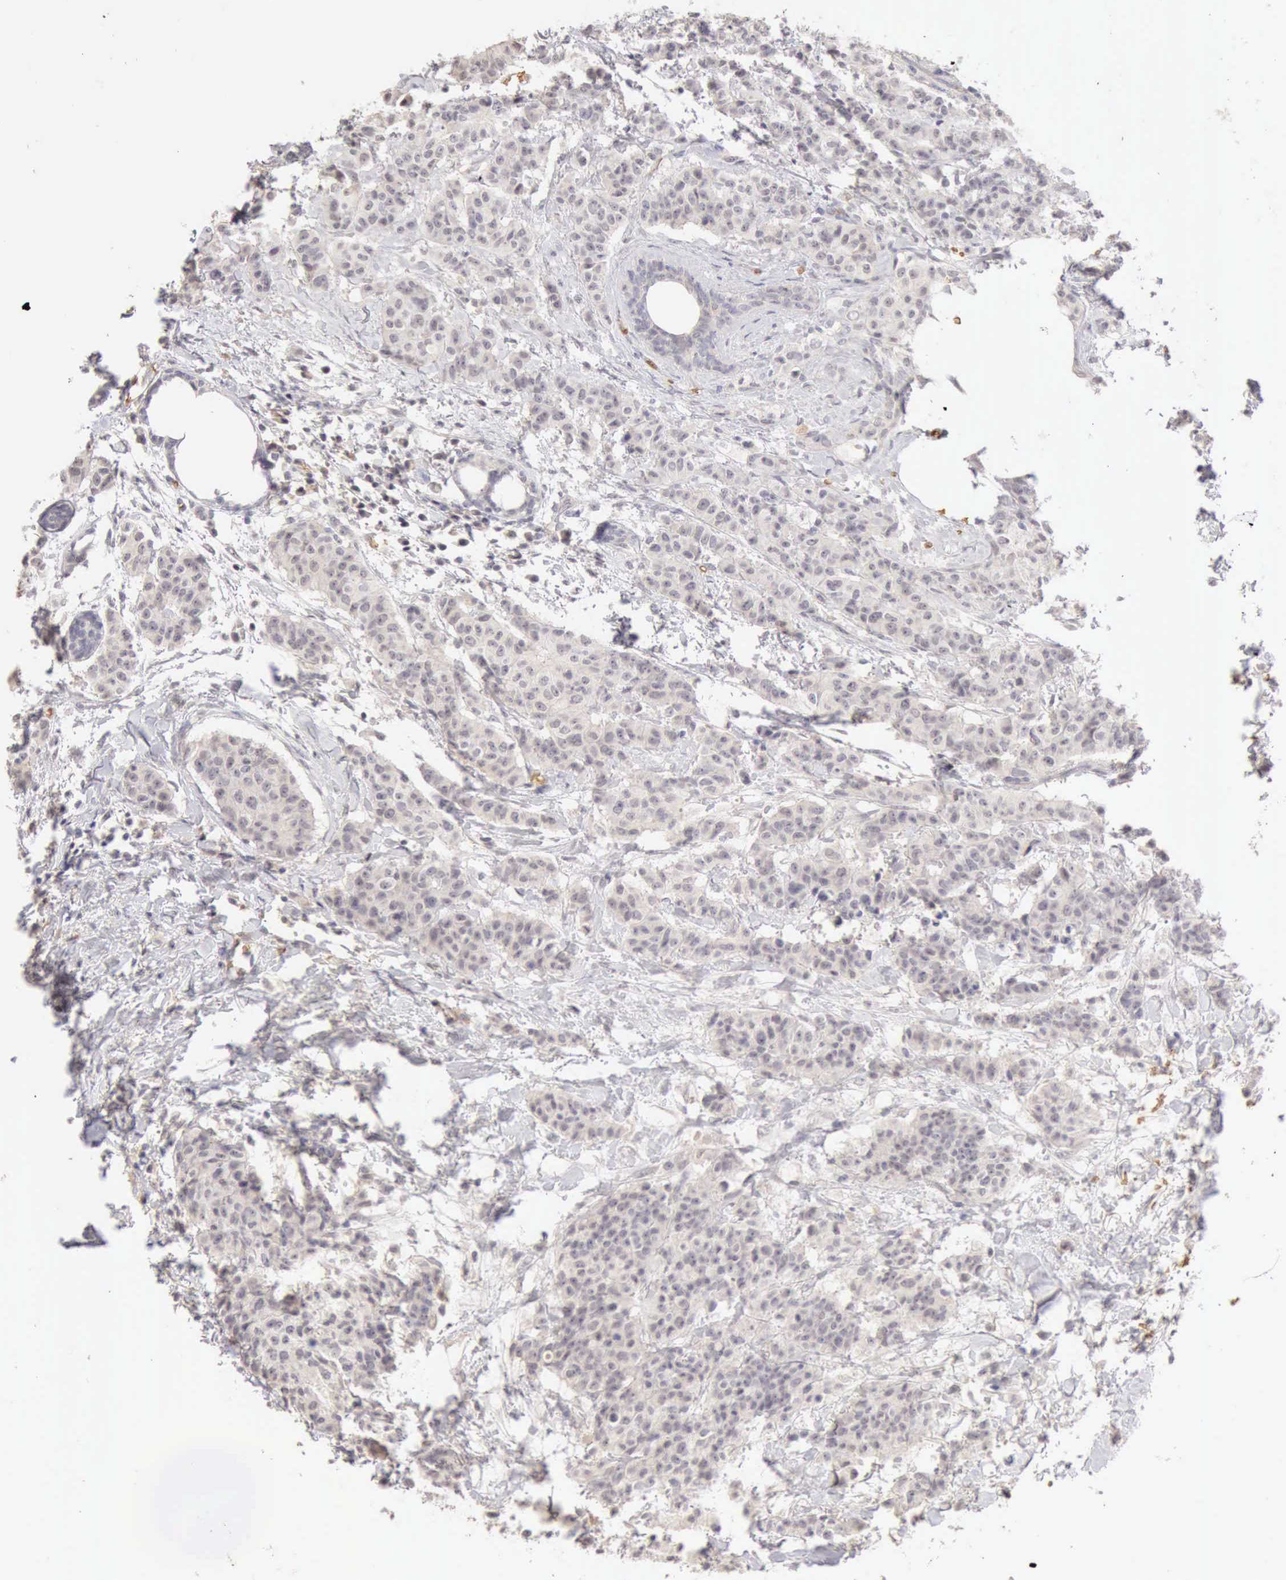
{"staining": {"intensity": "negative", "quantity": "none", "location": "none"}, "tissue": "breast cancer", "cell_type": "Tumor cells", "image_type": "cancer", "snomed": [{"axis": "morphology", "description": "Duct carcinoma"}, {"axis": "topography", "description": "Breast"}], "caption": "Tumor cells show no significant positivity in breast cancer (invasive ductal carcinoma). (DAB (3,3'-diaminobenzidine) IHC visualized using brightfield microscopy, high magnification).", "gene": "CFI", "patient": {"sex": "female", "age": 40}}